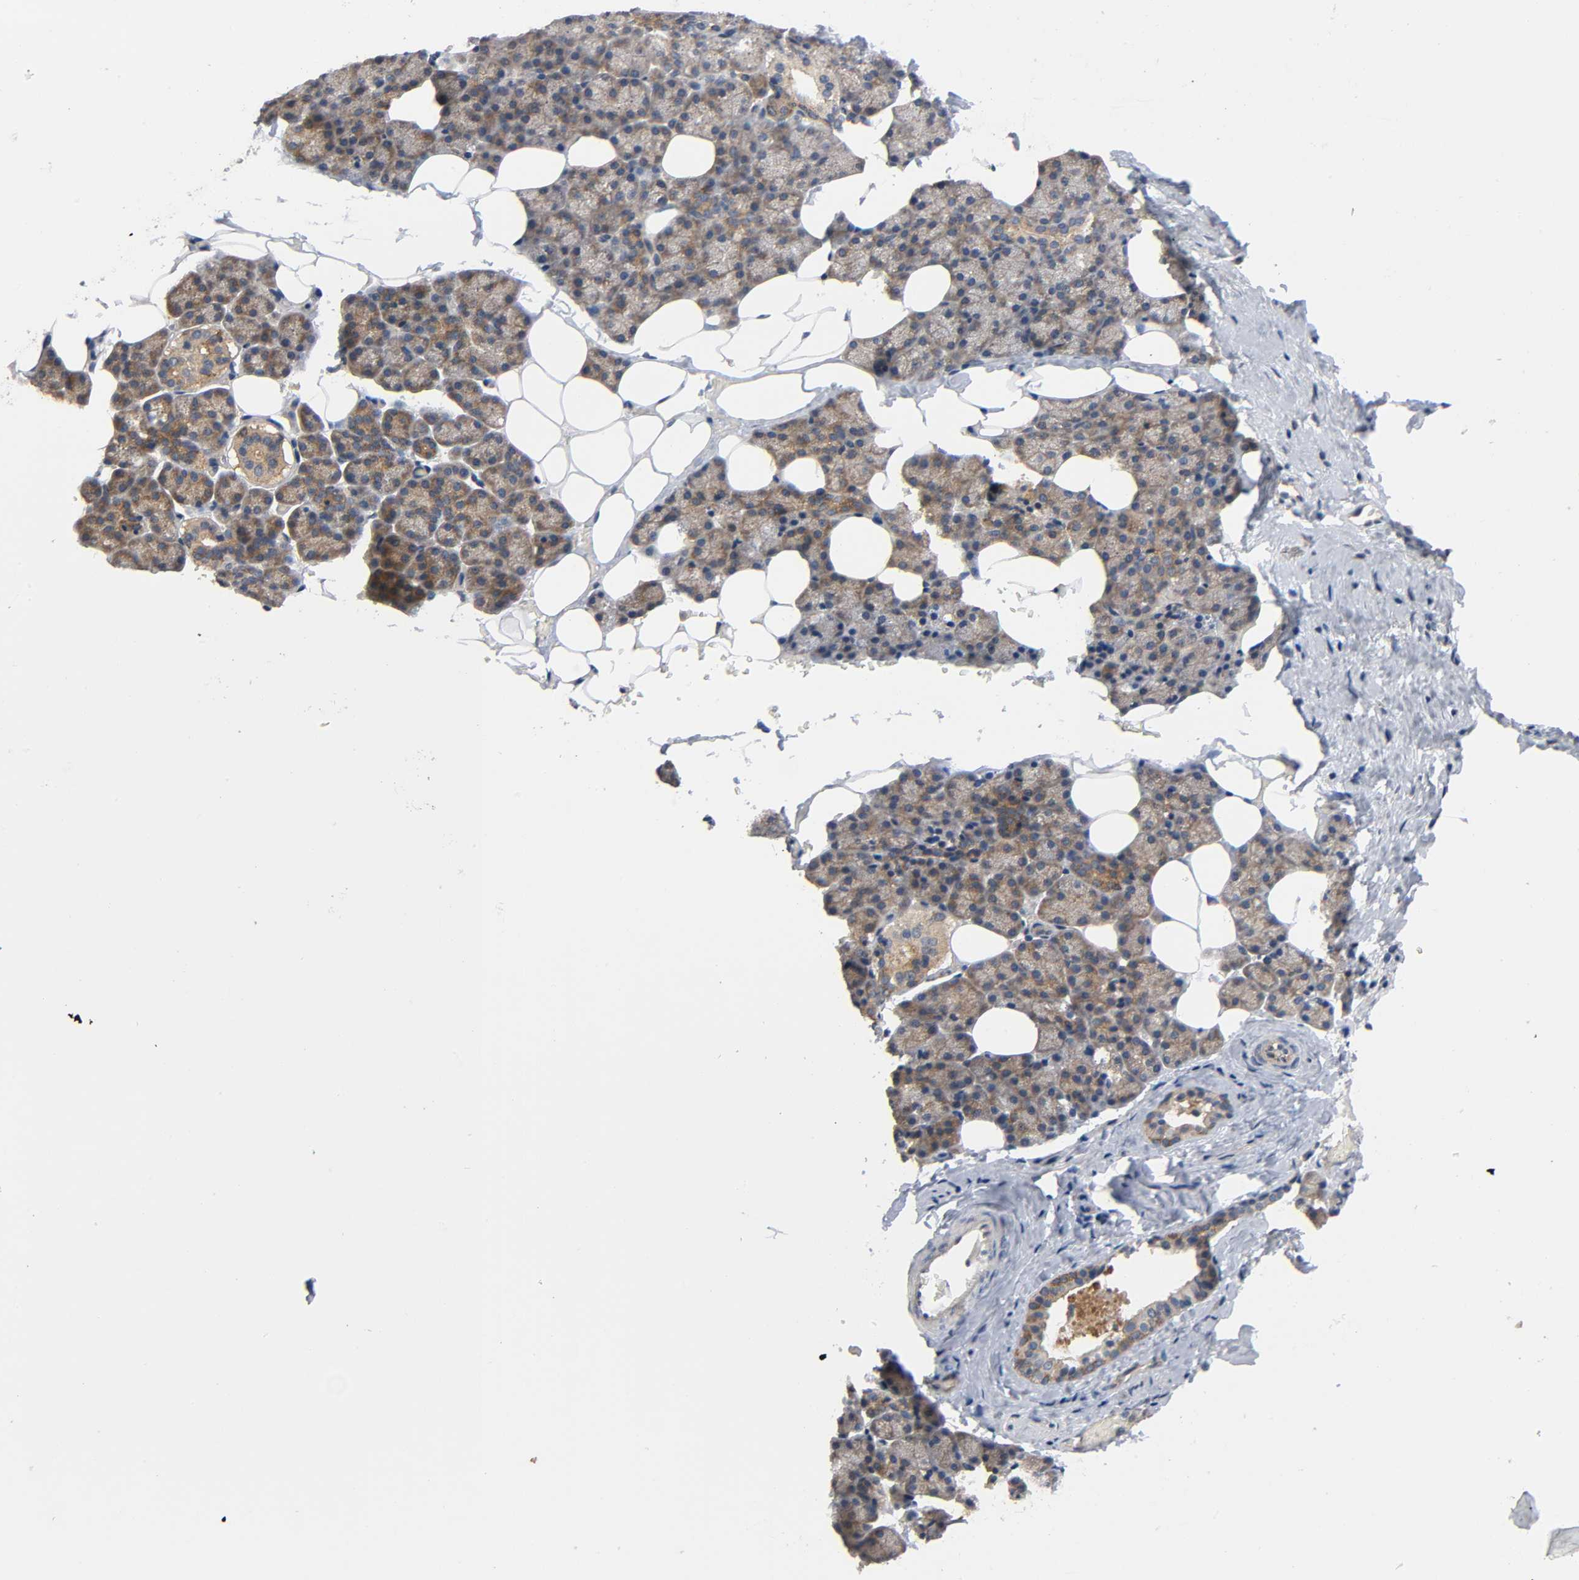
{"staining": {"intensity": "moderate", "quantity": ">75%", "location": "cytoplasmic/membranous"}, "tissue": "salivary gland", "cell_type": "Glandular cells", "image_type": "normal", "snomed": [{"axis": "morphology", "description": "Normal tissue, NOS"}, {"axis": "topography", "description": "Lymph node"}, {"axis": "topography", "description": "Salivary gland"}], "caption": "Immunohistochemistry (DAB (3,3'-diaminobenzidine)) staining of unremarkable human salivary gland displays moderate cytoplasmic/membranous protein staining in approximately >75% of glandular cells.", "gene": "HDAC6", "patient": {"sex": "male", "age": 8}}